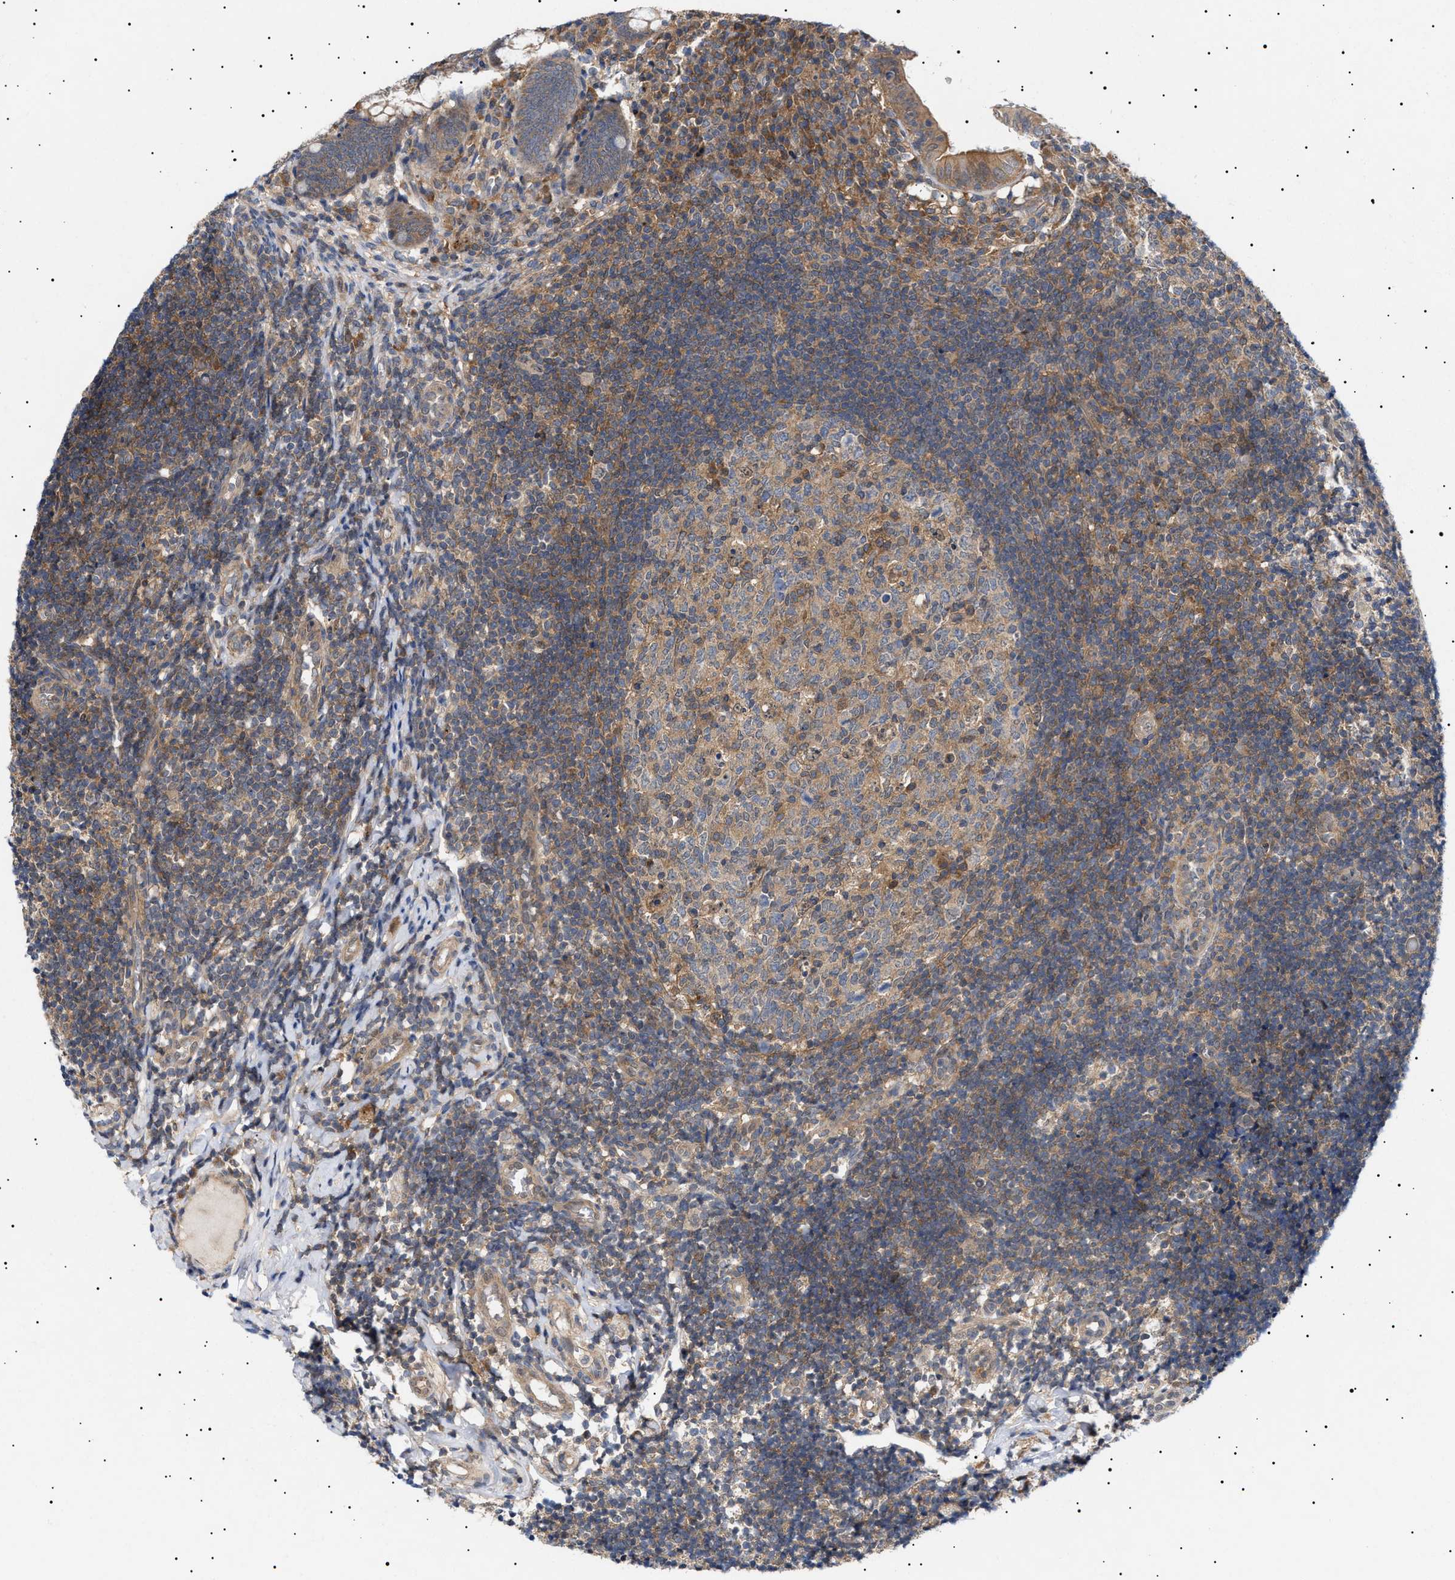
{"staining": {"intensity": "strong", "quantity": ">75%", "location": "cytoplasmic/membranous"}, "tissue": "appendix", "cell_type": "Glandular cells", "image_type": "normal", "snomed": [{"axis": "morphology", "description": "Normal tissue, NOS"}, {"axis": "topography", "description": "Appendix"}], "caption": "The image exhibits staining of unremarkable appendix, revealing strong cytoplasmic/membranous protein staining (brown color) within glandular cells.", "gene": "NPLOC4", "patient": {"sex": "male", "age": 8}}